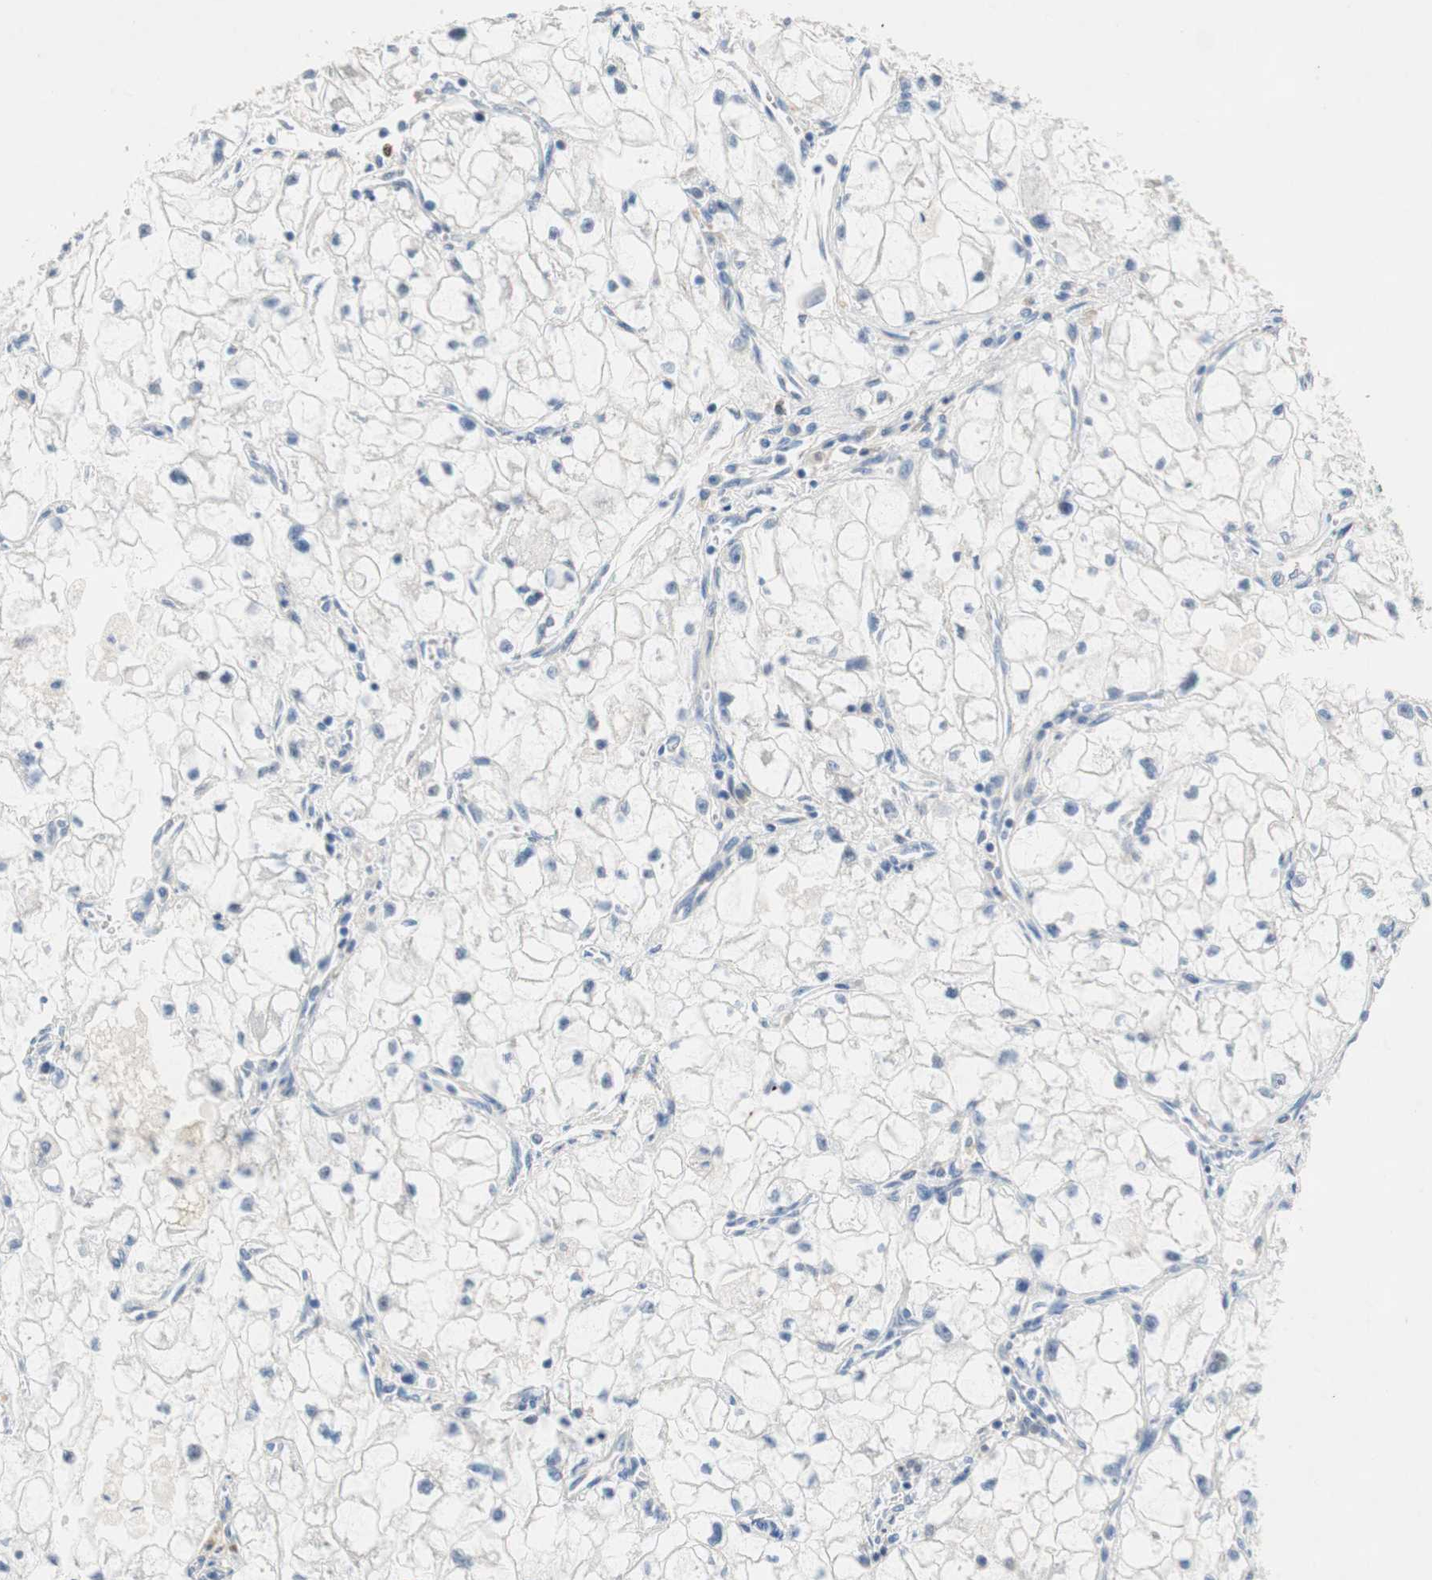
{"staining": {"intensity": "negative", "quantity": "none", "location": "none"}, "tissue": "renal cancer", "cell_type": "Tumor cells", "image_type": "cancer", "snomed": [{"axis": "morphology", "description": "Adenocarcinoma, NOS"}, {"axis": "topography", "description": "Kidney"}], "caption": "Histopathology image shows no significant protein positivity in tumor cells of renal cancer (adenocarcinoma).", "gene": "RELB", "patient": {"sex": "female", "age": 70}}